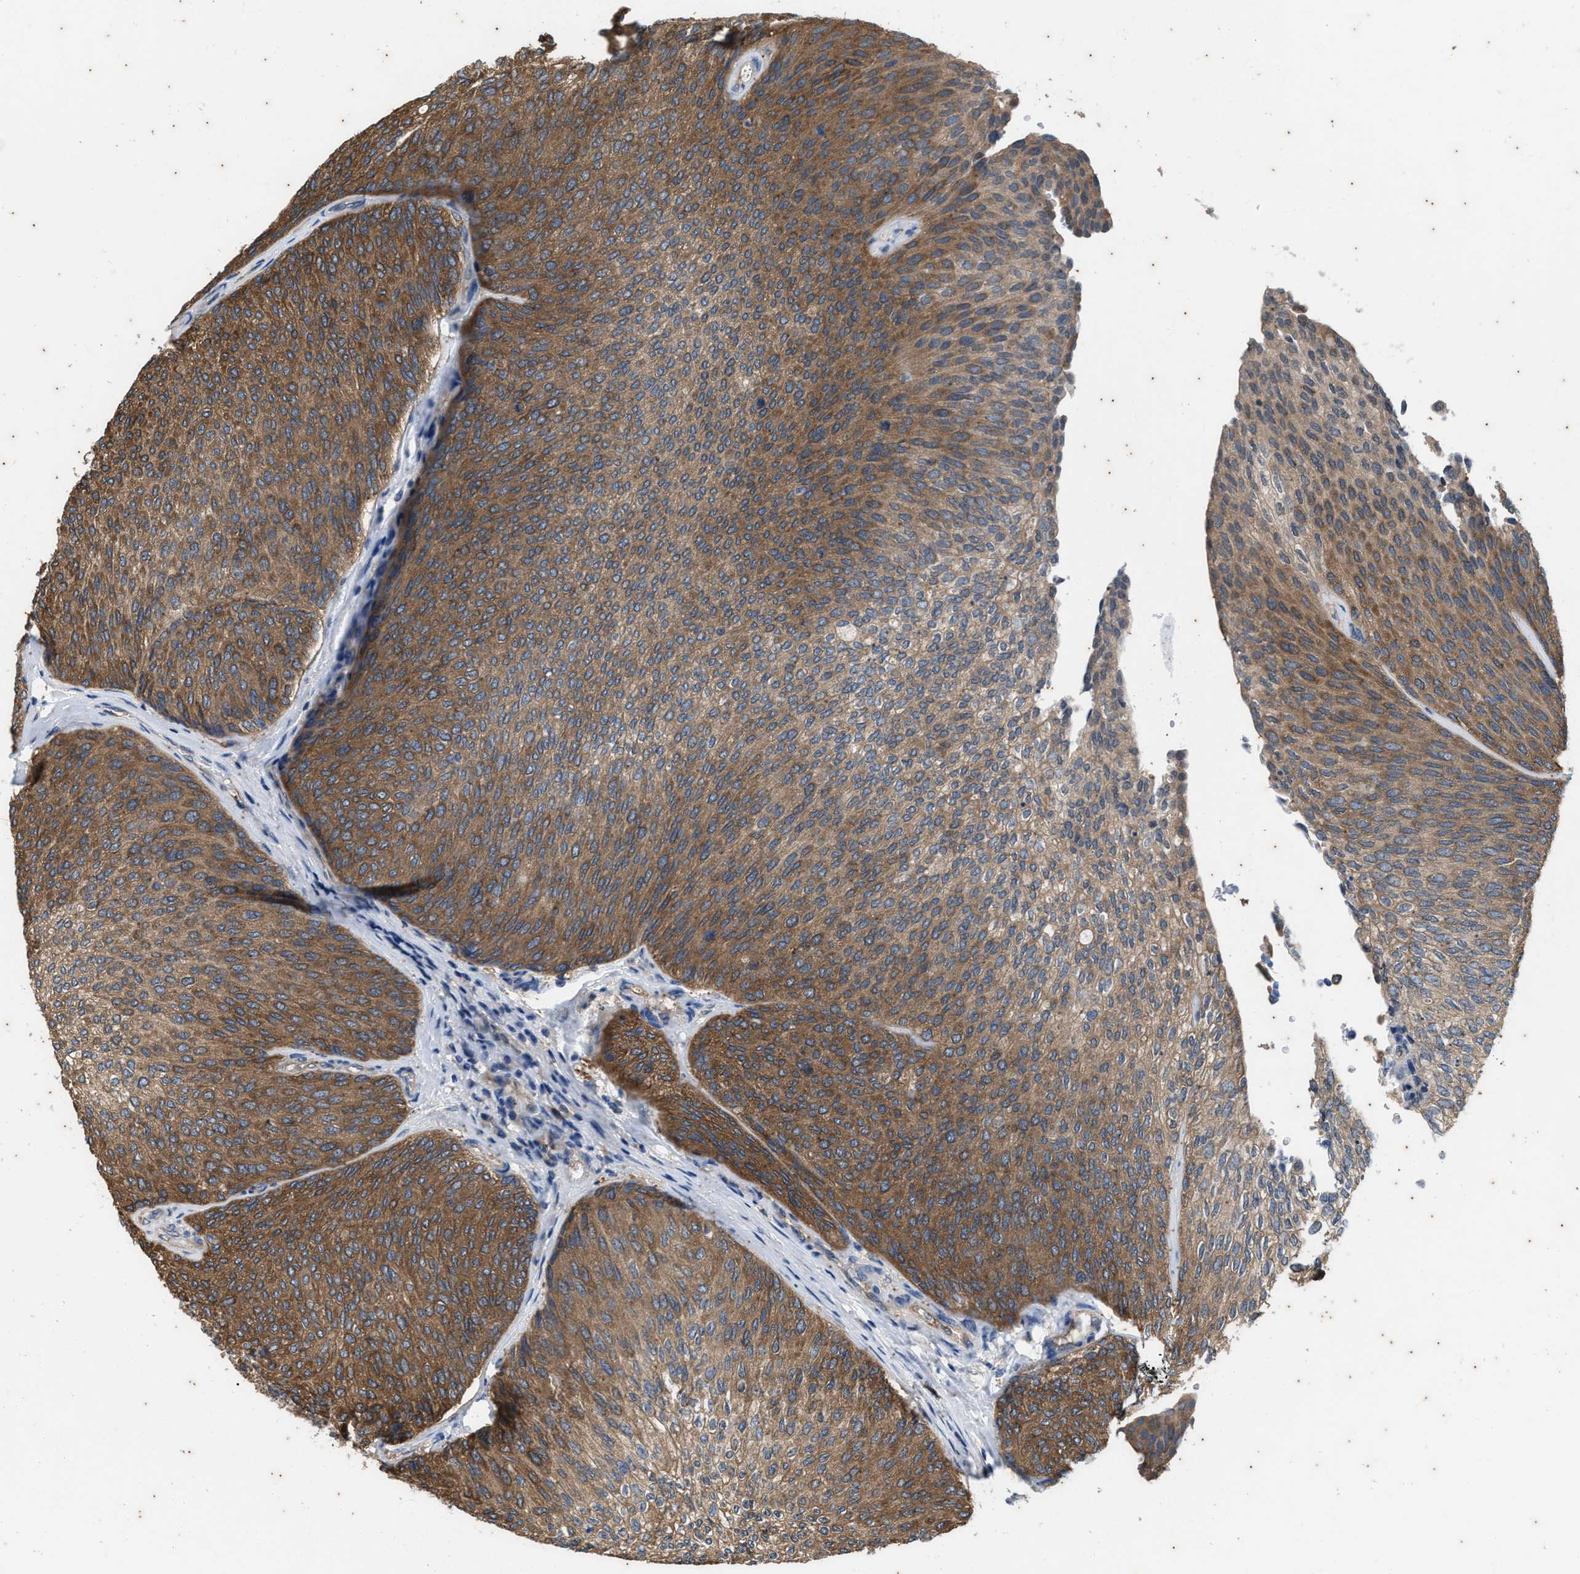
{"staining": {"intensity": "moderate", "quantity": ">75%", "location": "cytoplasmic/membranous"}, "tissue": "urothelial cancer", "cell_type": "Tumor cells", "image_type": "cancer", "snomed": [{"axis": "morphology", "description": "Urothelial carcinoma, Low grade"}, {"axis": "topography", "description": "Urinary bladder"}], "caption": "Protein staining by IHC demonstrates moderate cytoplasmic/membranous expression in about >75% of tumor cells in urothelial carcinoma (low-grade).", "gene": "COX19", "patient": {"sex": "female", "age": 79}}